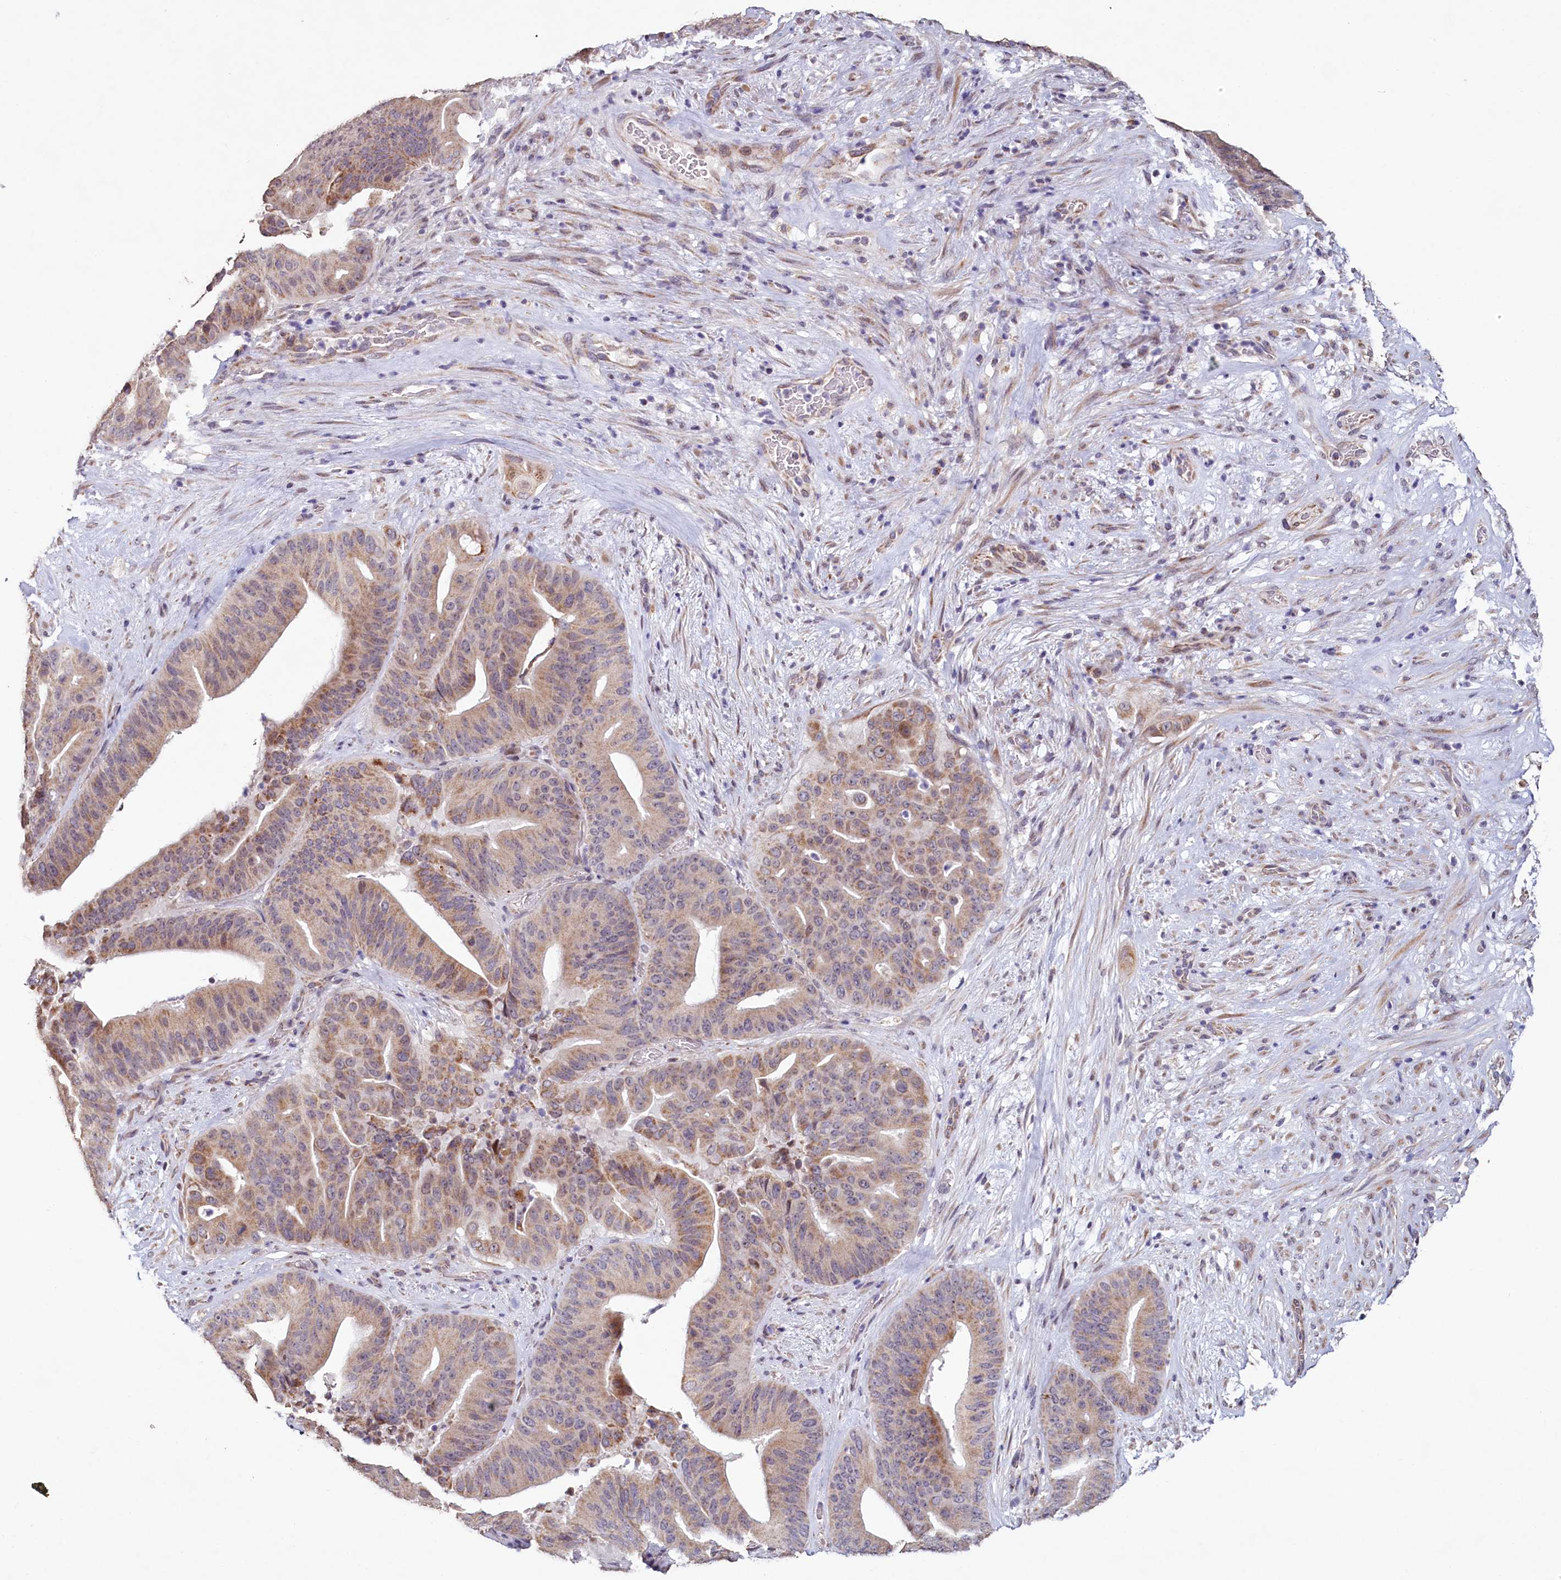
{"staining": {"intensity": "weak", "quantity": ">75%", "location": "cytoplasmic/membranous"}, "tissue": "pancreatic cancer", "cell_type": "Tumor cells", "image_type": "cancer", "snomed": [{"axis": "morphology", "description": "Adenocarcinoma, NOS"}, {"axis": "topography", "description": "Pancreas"}], "caption": "Pancreatic cancer (adenocarcinoma) tissue demonstrates weak cytoplasmic/membranous staining in approximately >75% of tumor cells, visualized by immunohistochemistry.", "gene": "PDE6D", "patient": {"sex": "female", "age": 77}}